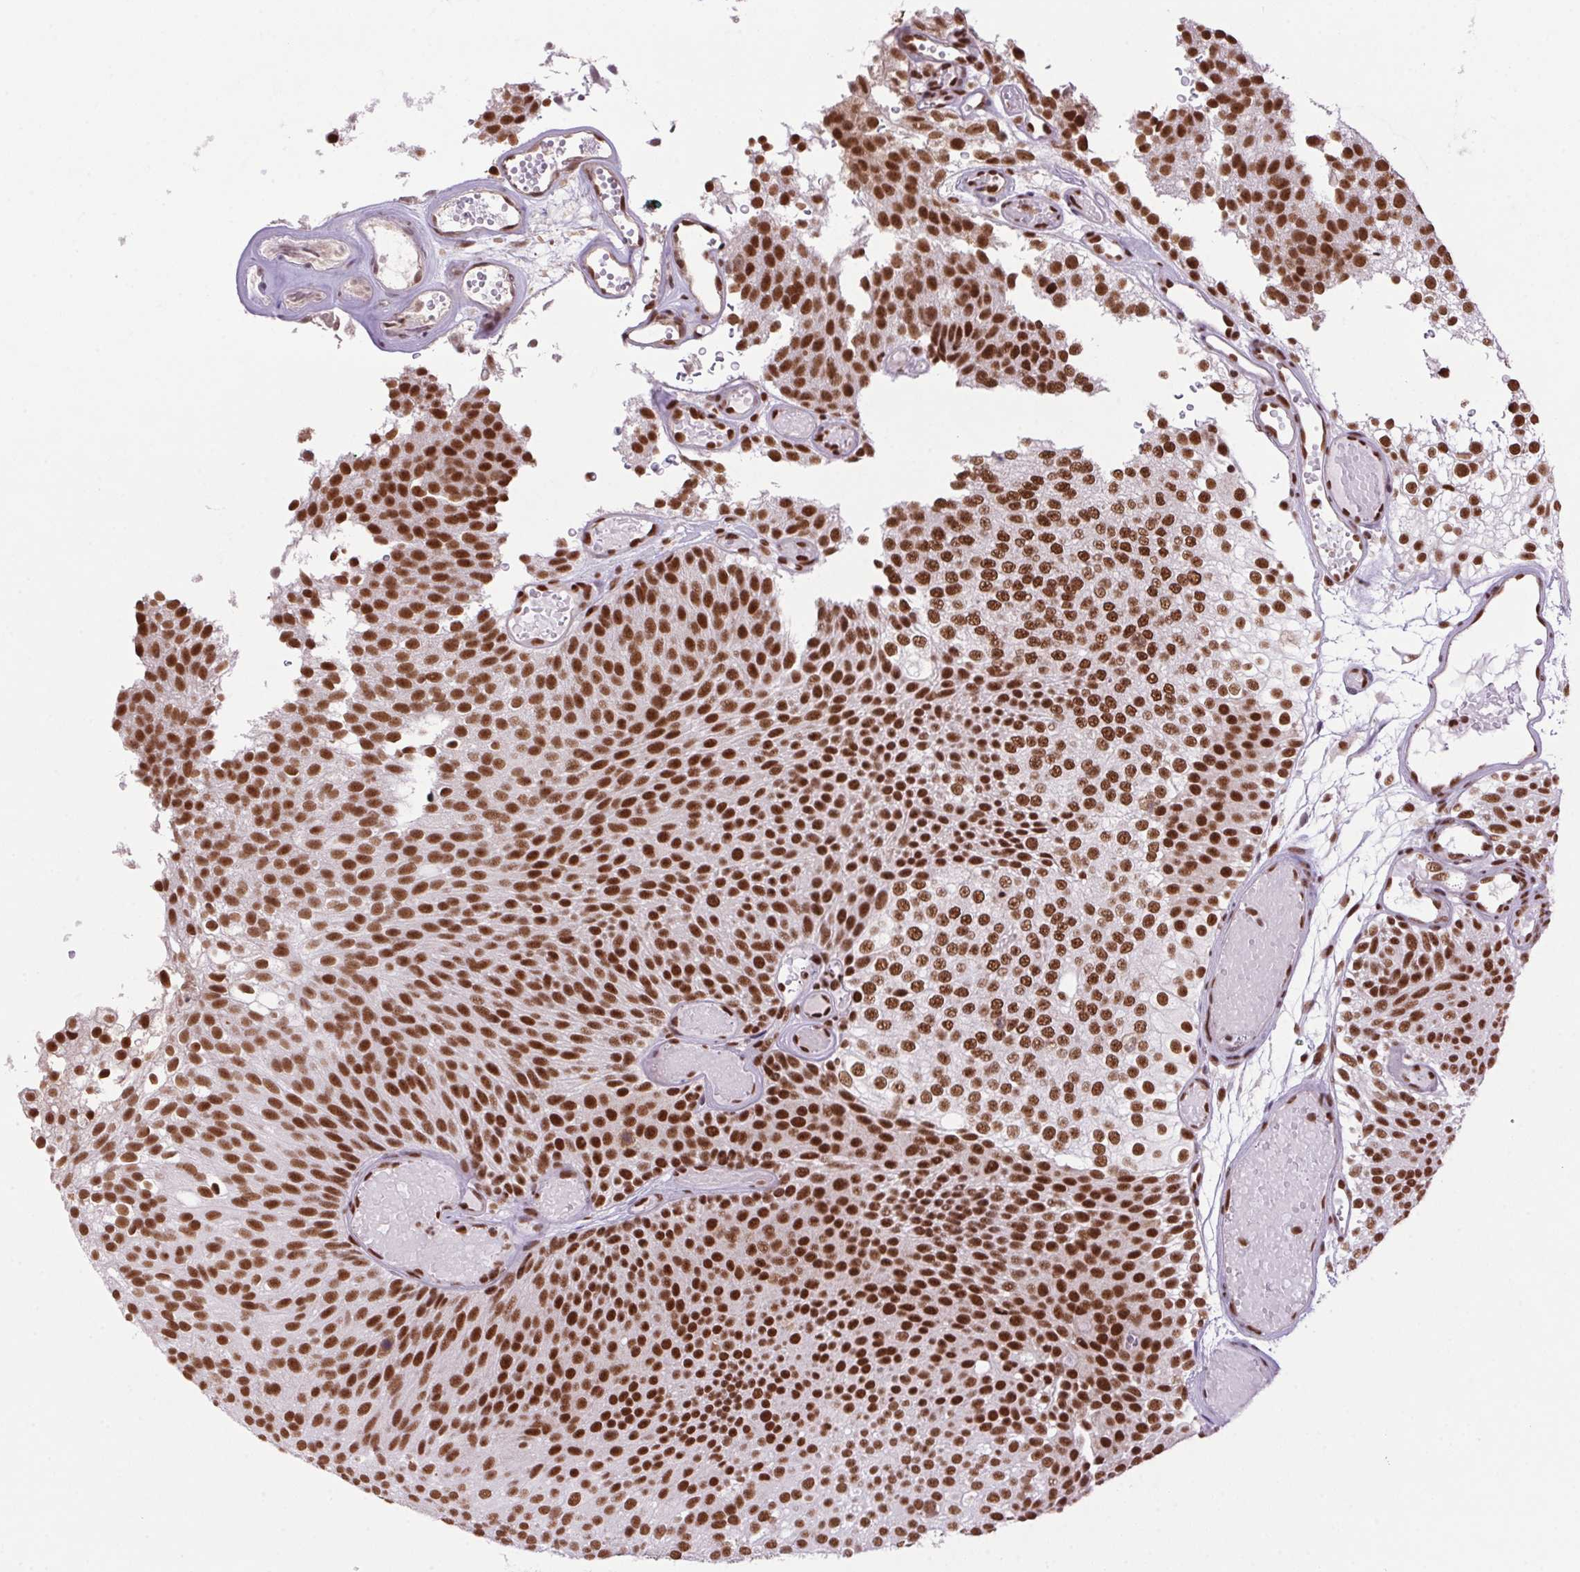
{"staining": {"intensity": "strong", "quantity": ">75%", "location": "nuclear"}, "tissue": "urothelial cancer", "cell_type": "Tumor cells", "image_type": "cancer", "snomed": [{"axis": "morphology", "description": "Urothelial carcinoma, Low grade"}, {"axis": "topography", "description": "Urinary bladder"}], "caption": "Urothelial cancer stained with a brown dye reveals strong nuclear positive staining in about >75% of tumor cells.", "gene": "ZNF207", "patient": {"sex": "male", "age": 78}}